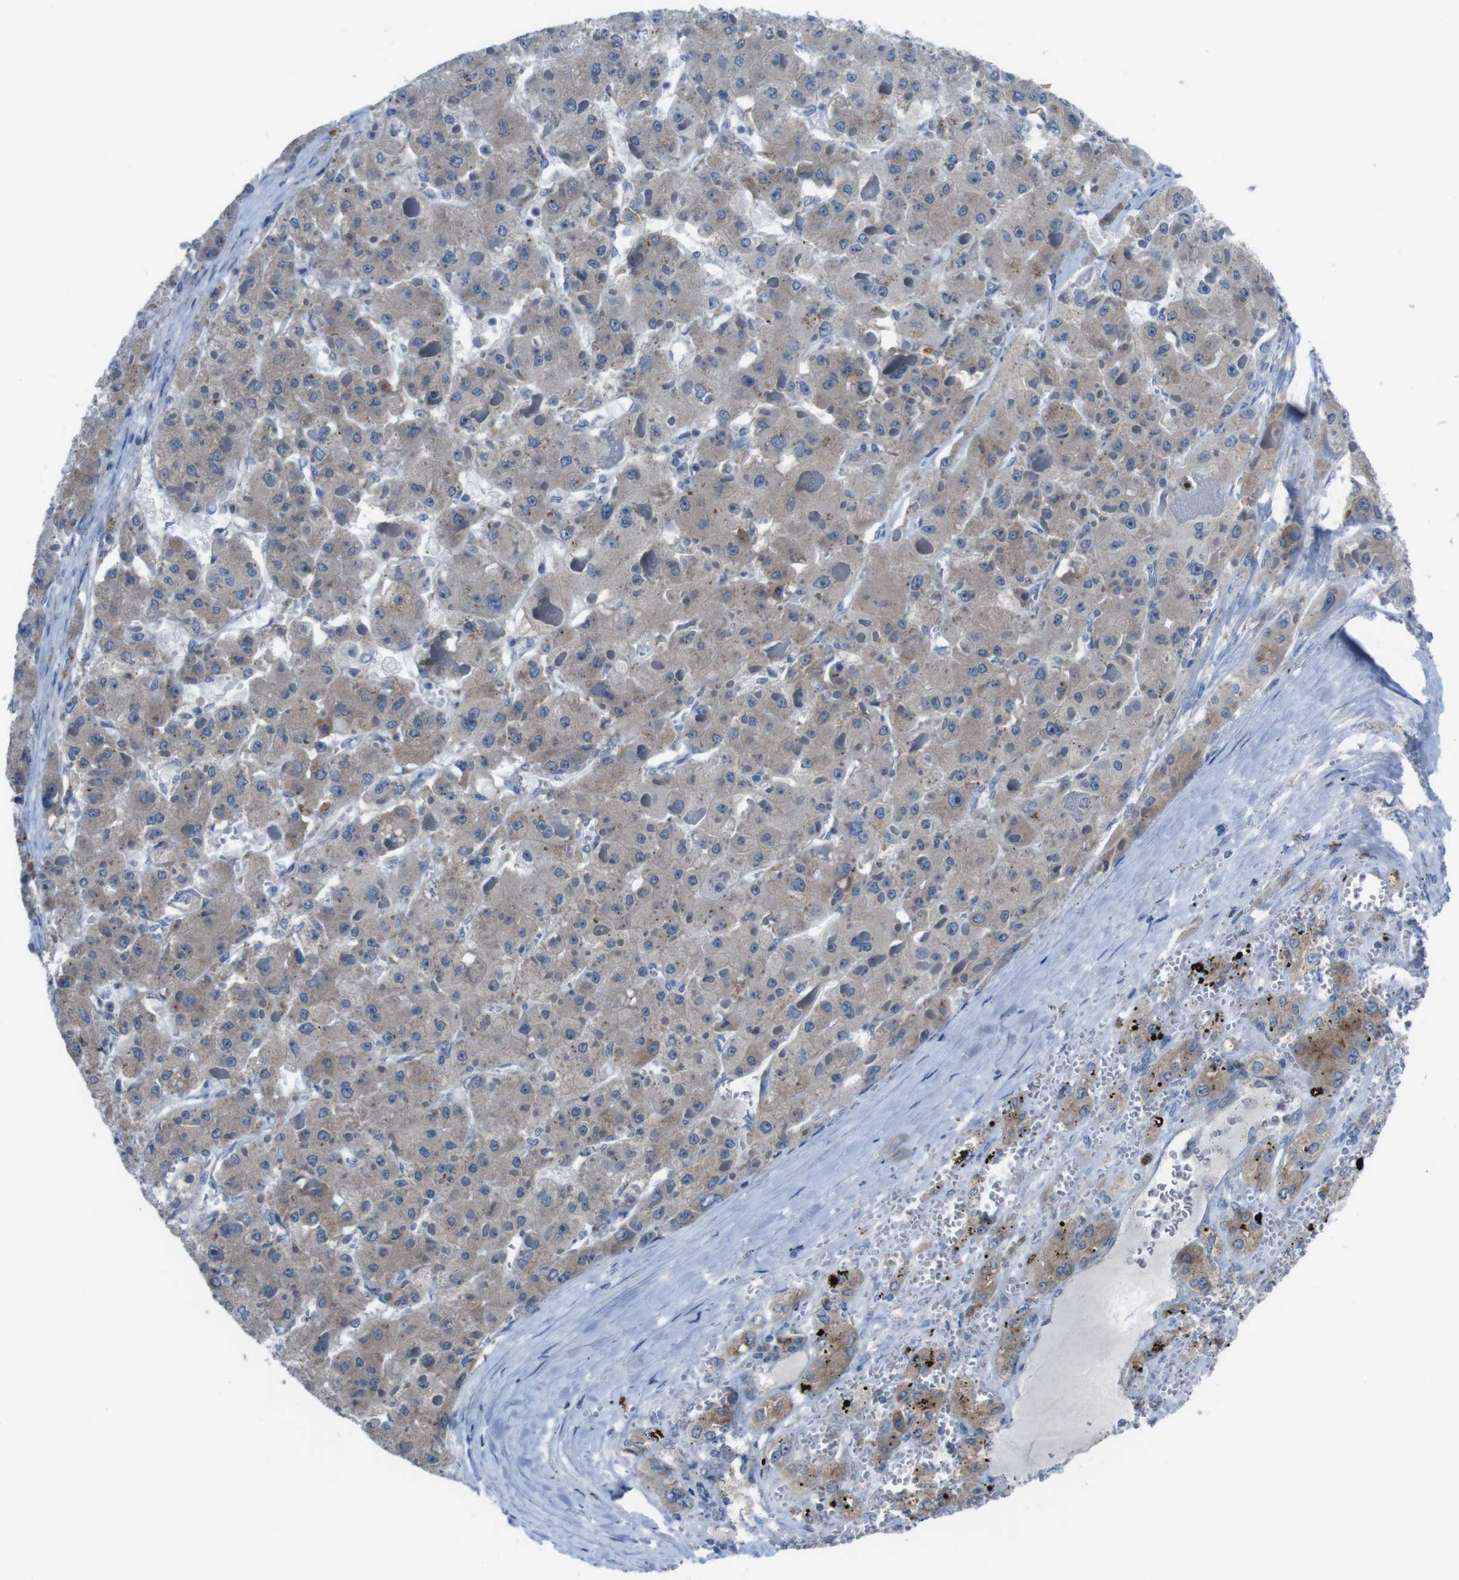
{"staining": {"intensity": "weak", "quantity": "25%-75%", "location": "cytoplasmic/membranous"}, "tissue": "liver cancer", "cell_type": "Tumor cells", "image_type": "cancer", "snomed": [{"axis": "morphology", "description": "Carcinoma, Hepatocellular, NOS"}, {"axis": "topography", "description": "Liver"}], "caption": "There is low levels of weak cytoplasmic/membranous expression in tumor cells of liver cancer (hepatocellular carcinoma), as demonstrated by immunohistochemical staining (brown color).", "gene": "CDH22", "patient": {"sex": "female", "age": 73}}